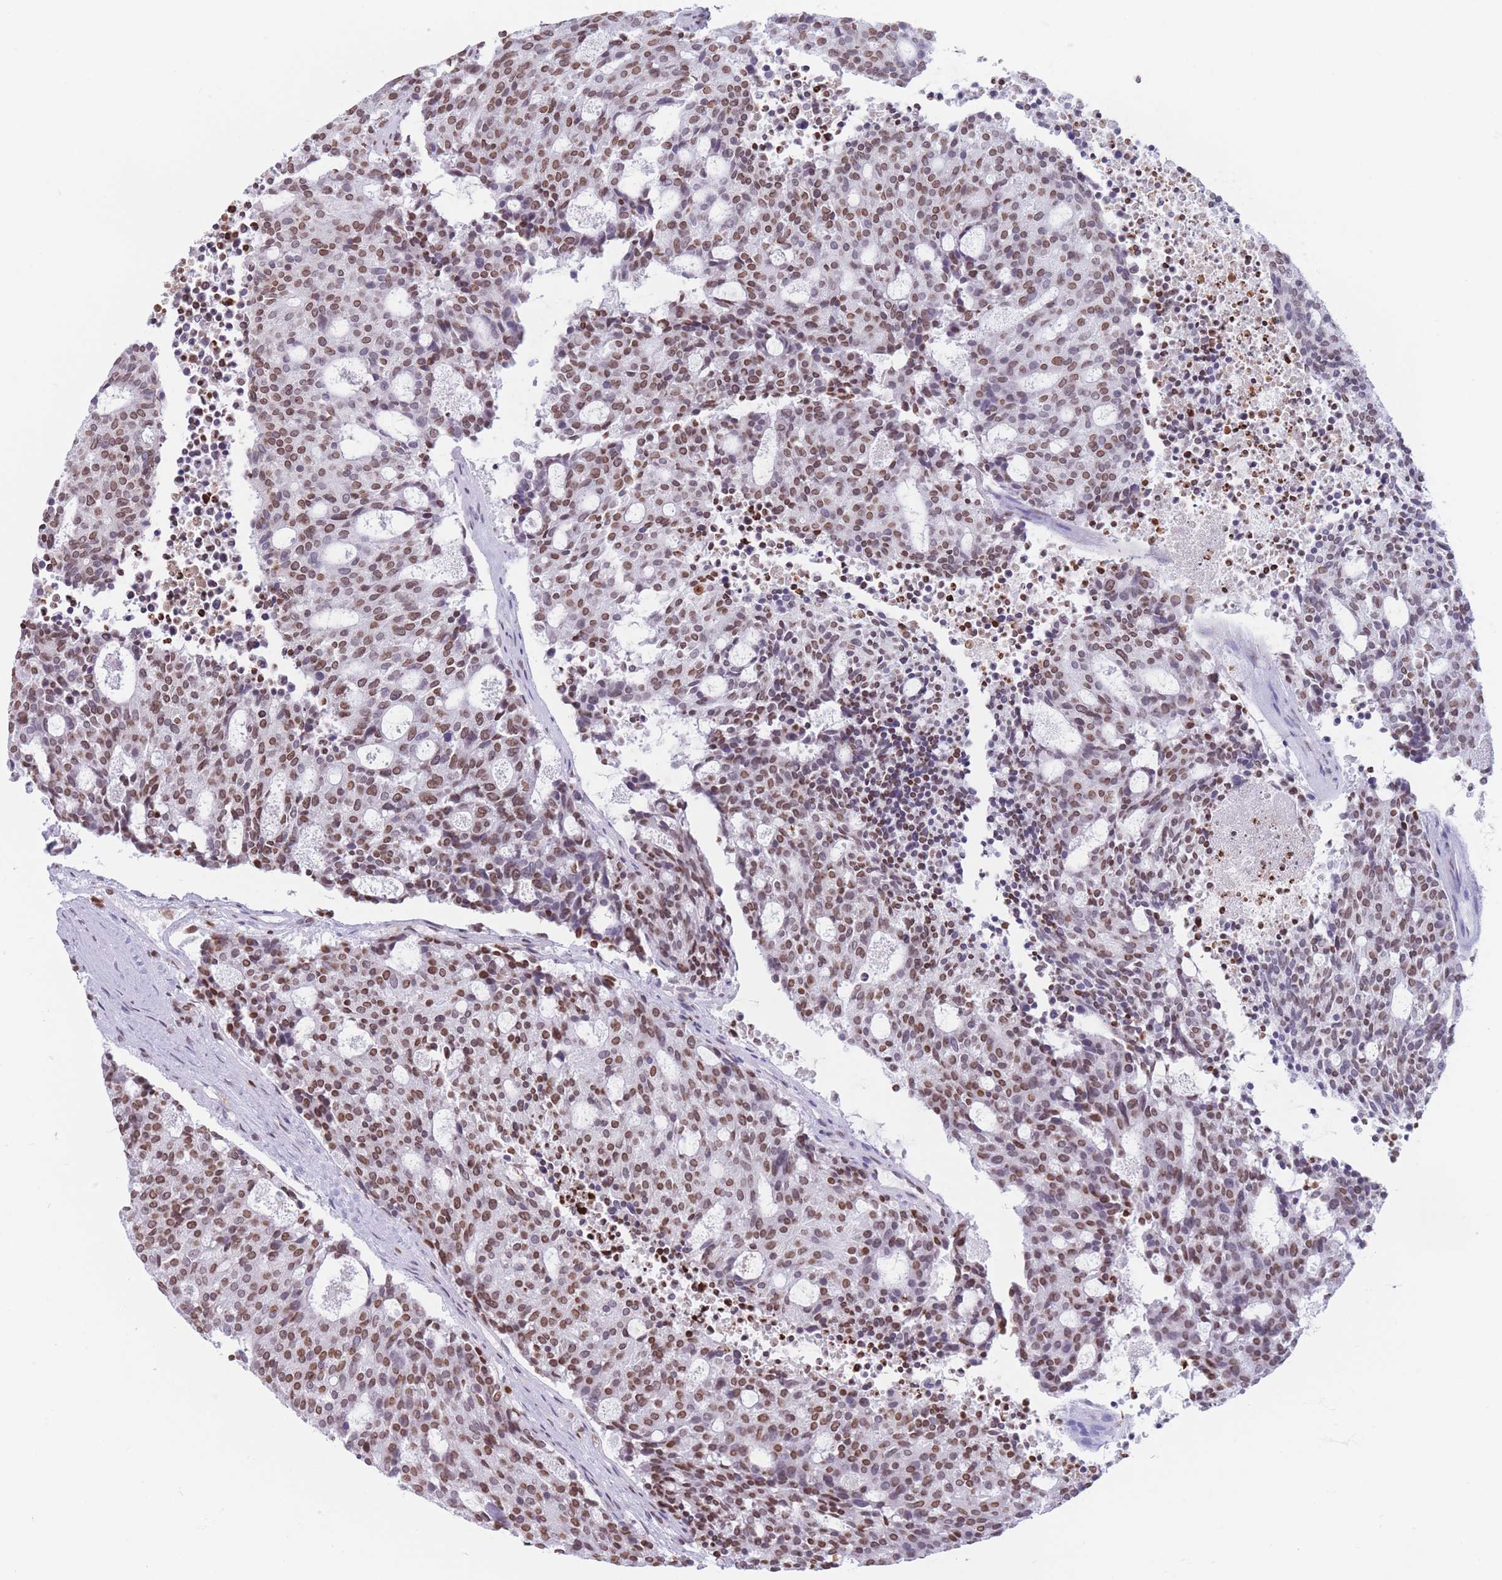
{"staining": {"intensity": "moderate", "quantity": ">75%", "location": "nuclear"}, "tissue": "carcinoid", "cell_type": "Tumor cells", "image_type": "cancer", "snomed": [{"axis": "morphology", "description": "Carcinoid, malignant, NOS"}, {"axis": "topography", "description": "Pancreas"}], "caption": "Immunohistochemical staining of human carcinoid exhibits medium levels of moderate nuclear protein expression in approximately >75% of tumor cells.", "gene": "RYK", "patient": {"sex": "female", "age": 54}}